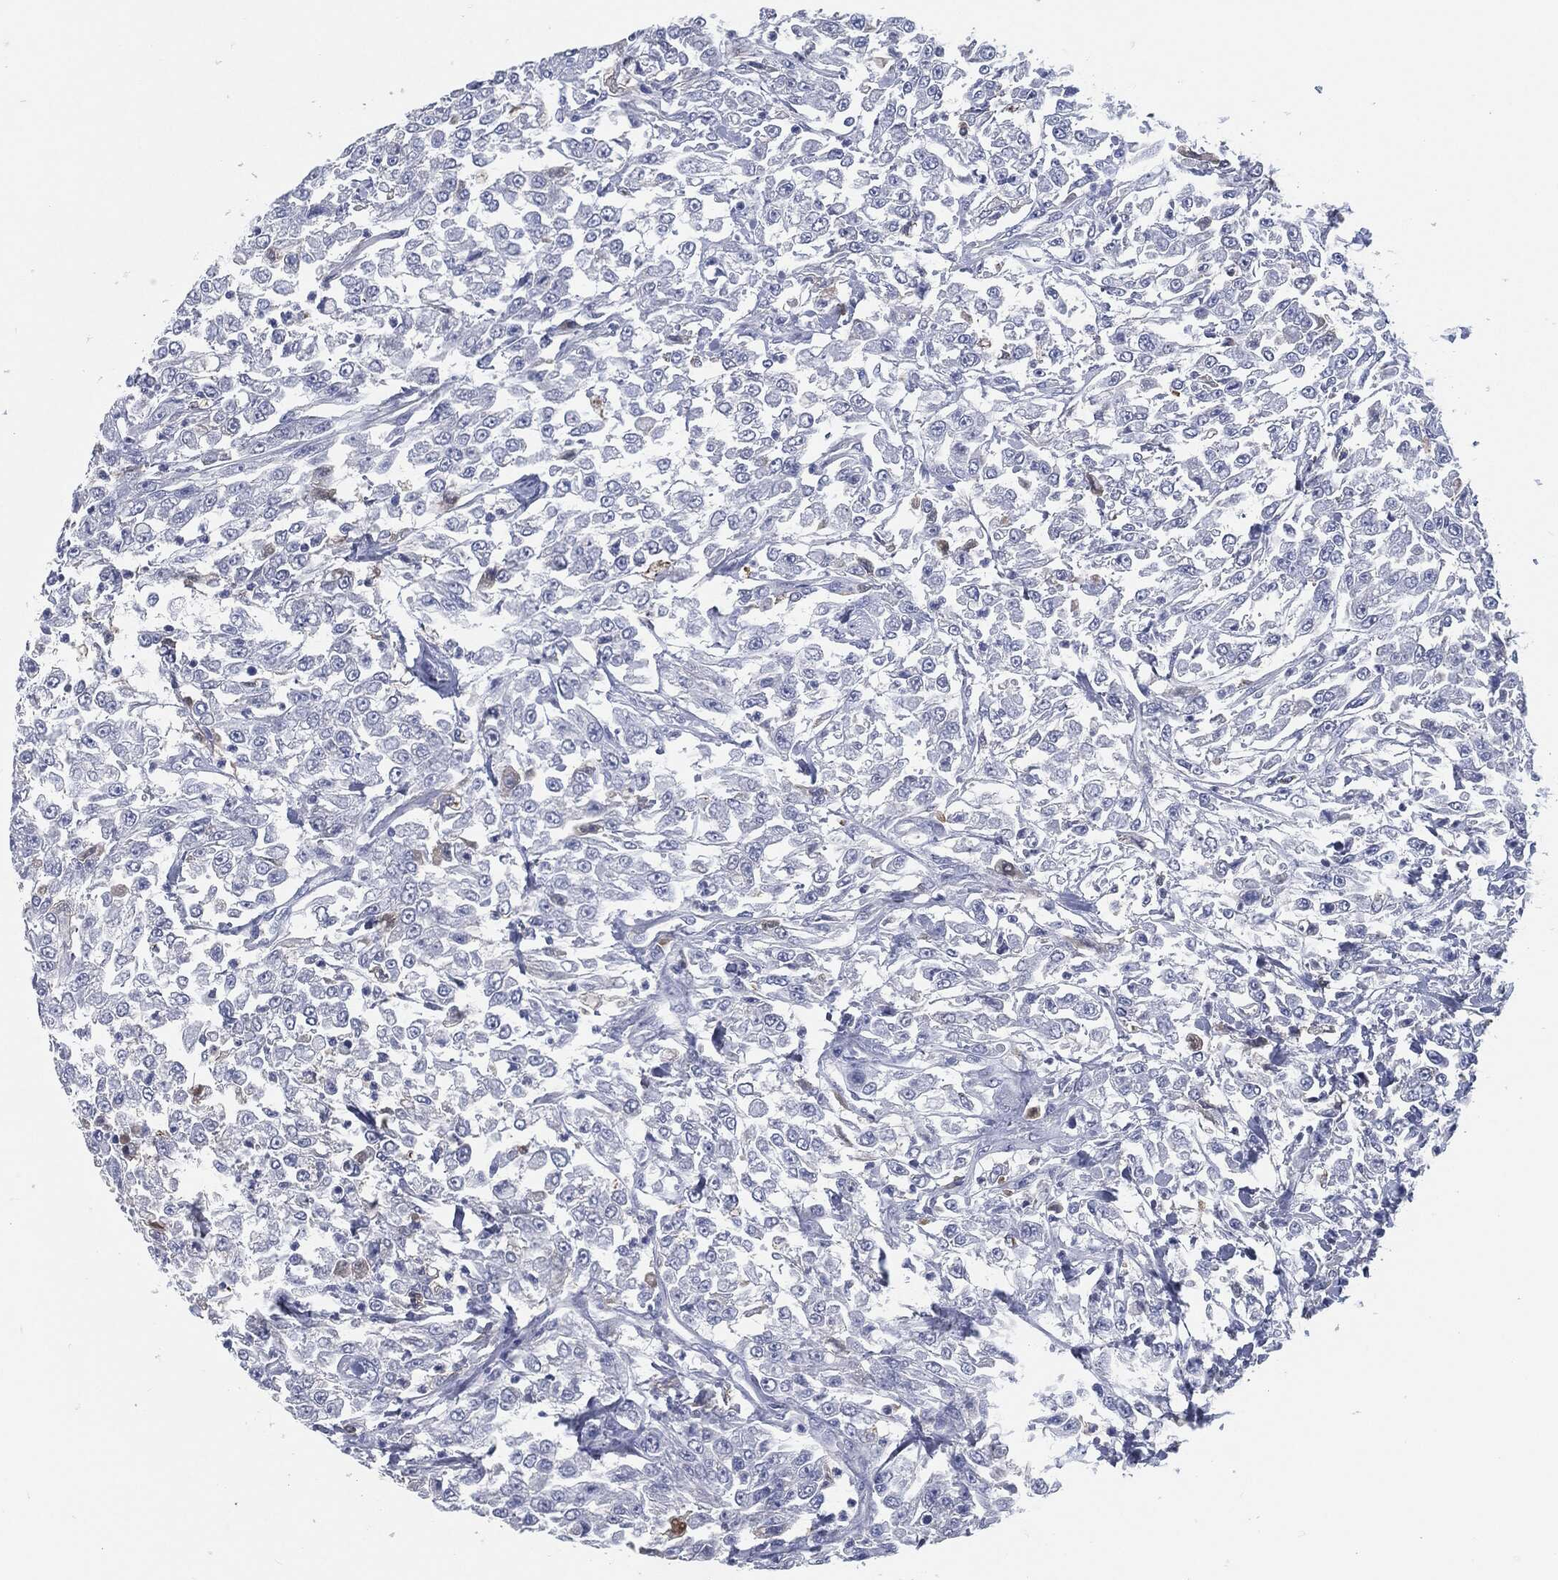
{"staining": {"intensity": "negative", "quantity": "none", "location": "none"}, "tissue": "urothelial cancer", "cell_type": "Tumor cells", "image_type": "cancer", "snomed": [{"axis": "morphology", "description": "Urothelial carcinoma, High grade"}, {"axis": "topography", "description": "Urinary bladder"}], "caption": "DAB (3,3'-diaminobenzidine) immunohistochemical staining of urothelial cancer displays no significant positivity in tumor cells.", "gene": "MST1", "patient": {"sex": "male", "age": 46}}